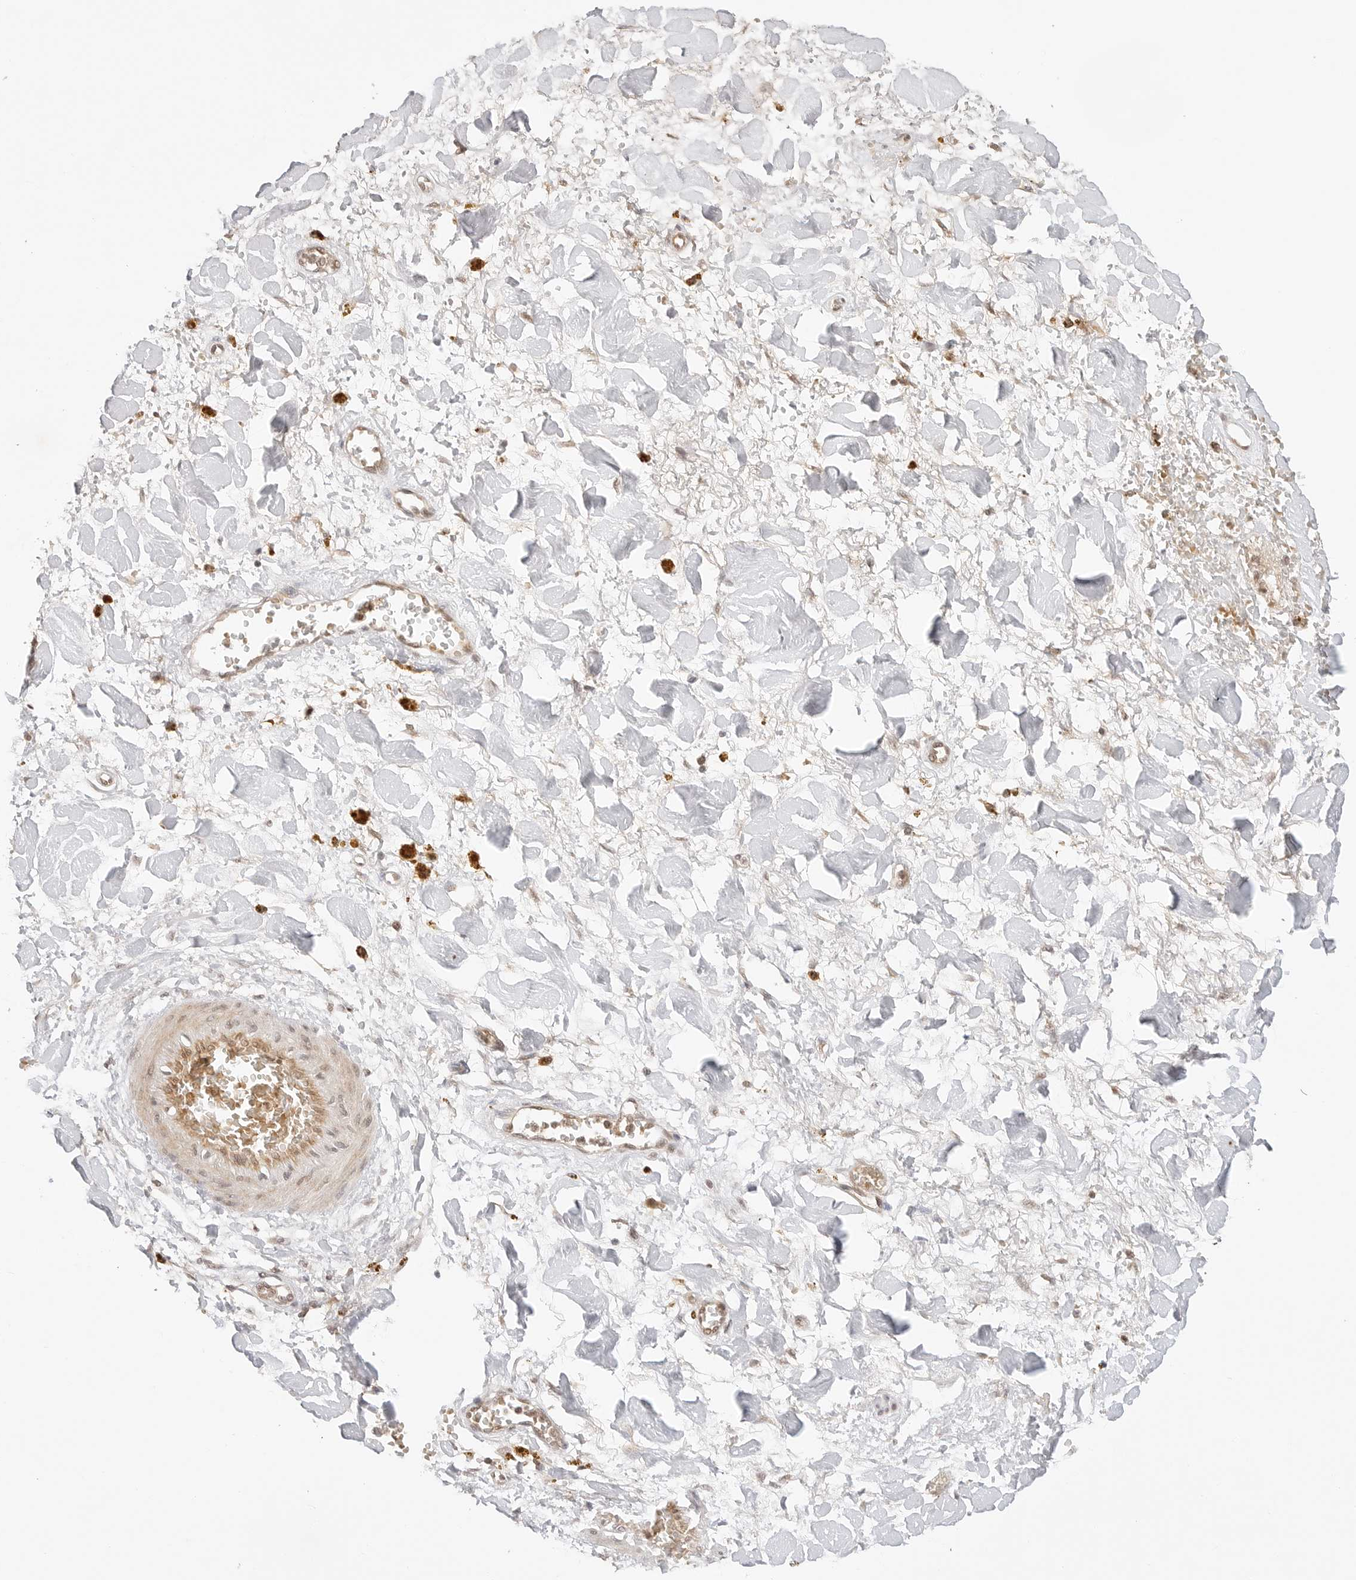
{"staining": {"intensity": "negative", "quantity": "none", "location": "none"}, "tissue": "adipose tissue", "cell_type": "Adipocytes", "image_type": "normal", "snomed": [{"axis": "morphology", "description": "Normal tissue, NOS"}, {"axis": "topography", "description": "Kidney"}, {"axis": "topography", "description": "Peripheral nerve tissue"}], "caption": "This is a micrograph of IHC staining of normal adipose tissue, which shows no expression in adipocytes. (DAB immunohistochemistry, high magnification).", "gene": "GPR34", "patient": {"sex": "male", "age": 7}}